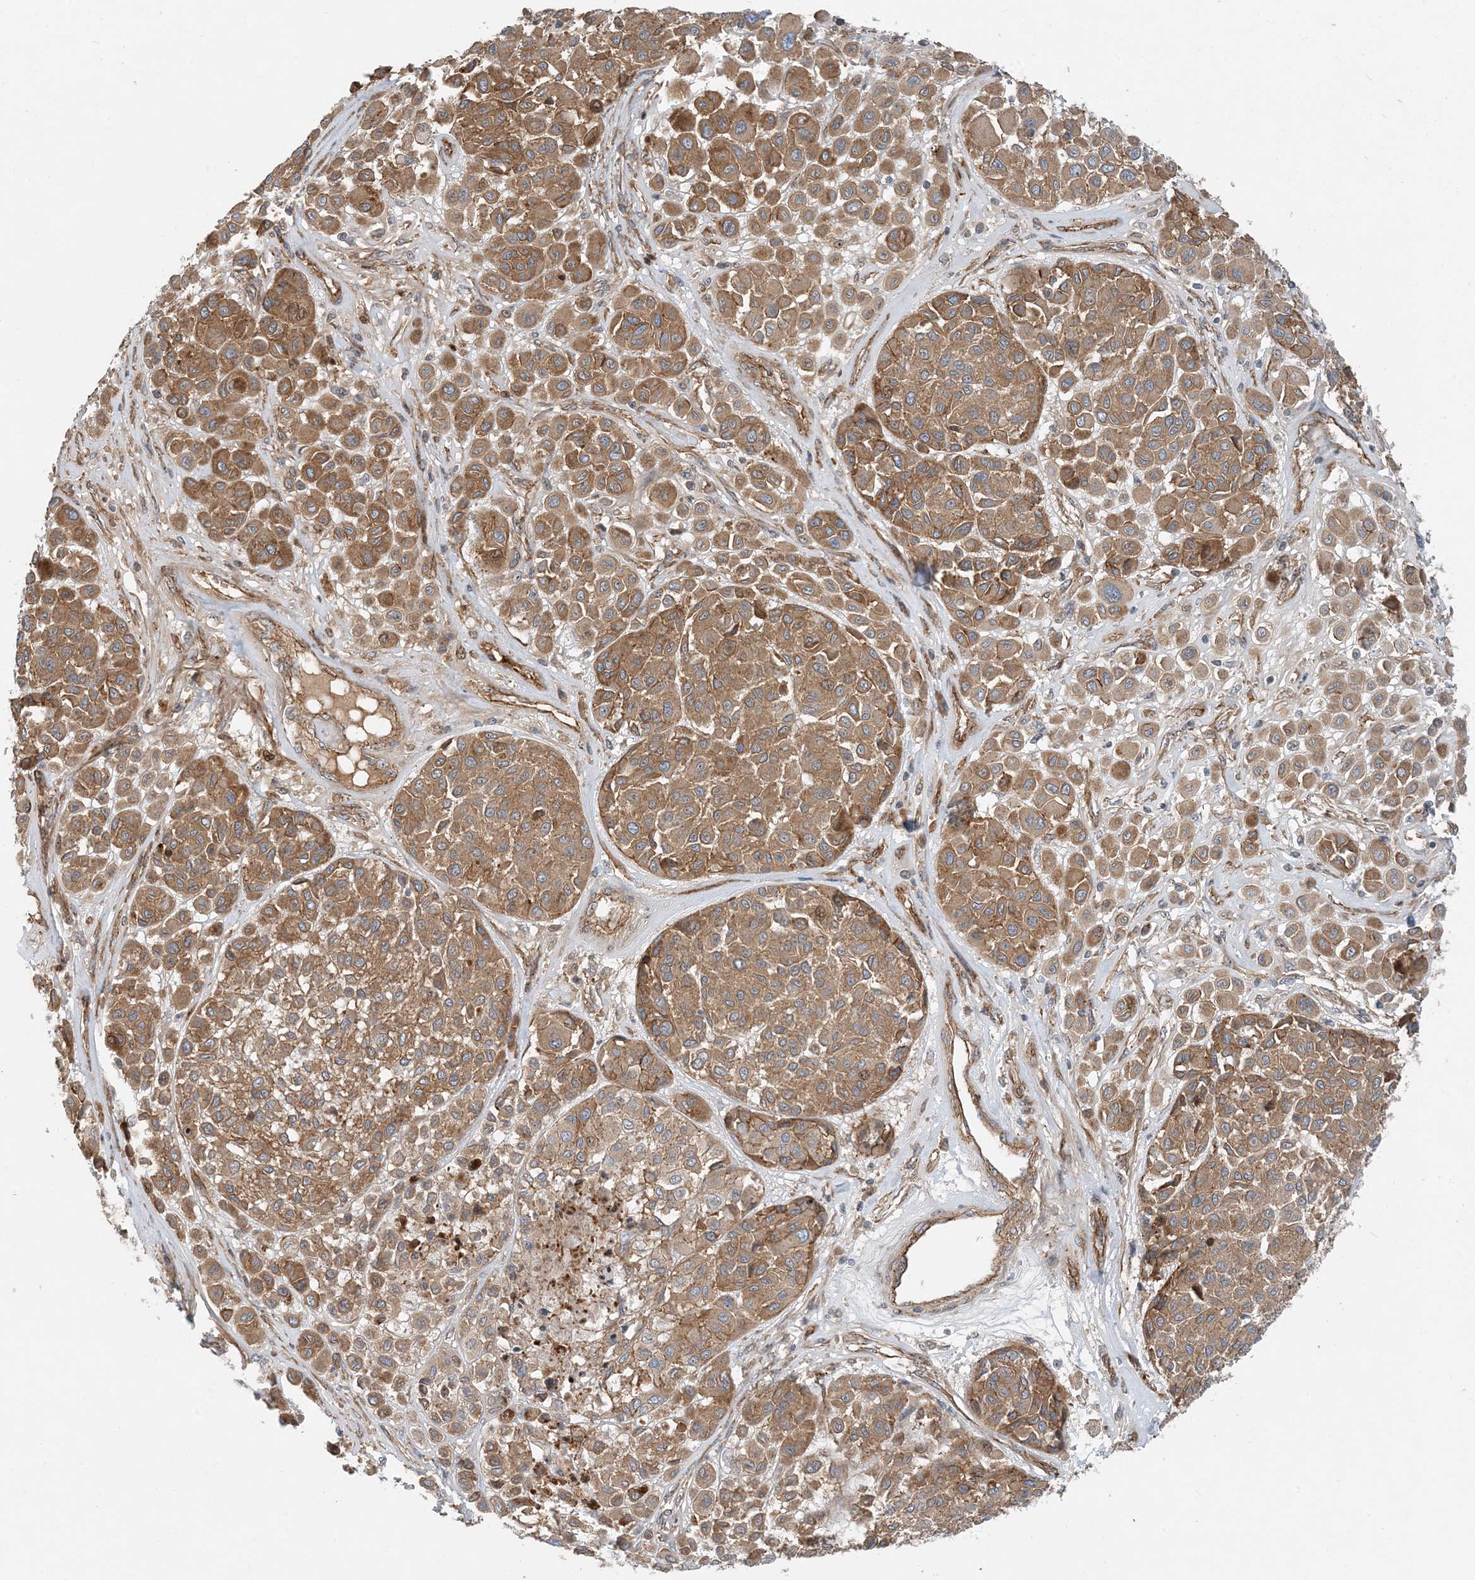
{"staining": {"intensity": "moderate", "quantity": ">75%", "location": "cytoplasmic/membranous"}, "tissue": "melanoma", "cell_type": "Tumor cells", "image_type": "cancer", "snomed": [{"axis": "morphology", "description": "Malignant melanoma, Metastatic site"}, {"axis": "topography", "description": "Soft tissue"}], "caption": "Tumor cells reveal moderate cytoplasmic/membranous staining in approximately >75% of cells in malignant melanoma (metastatic site).", "gene": "MYL5", "patient": {"sex": "male", "age": 41}}